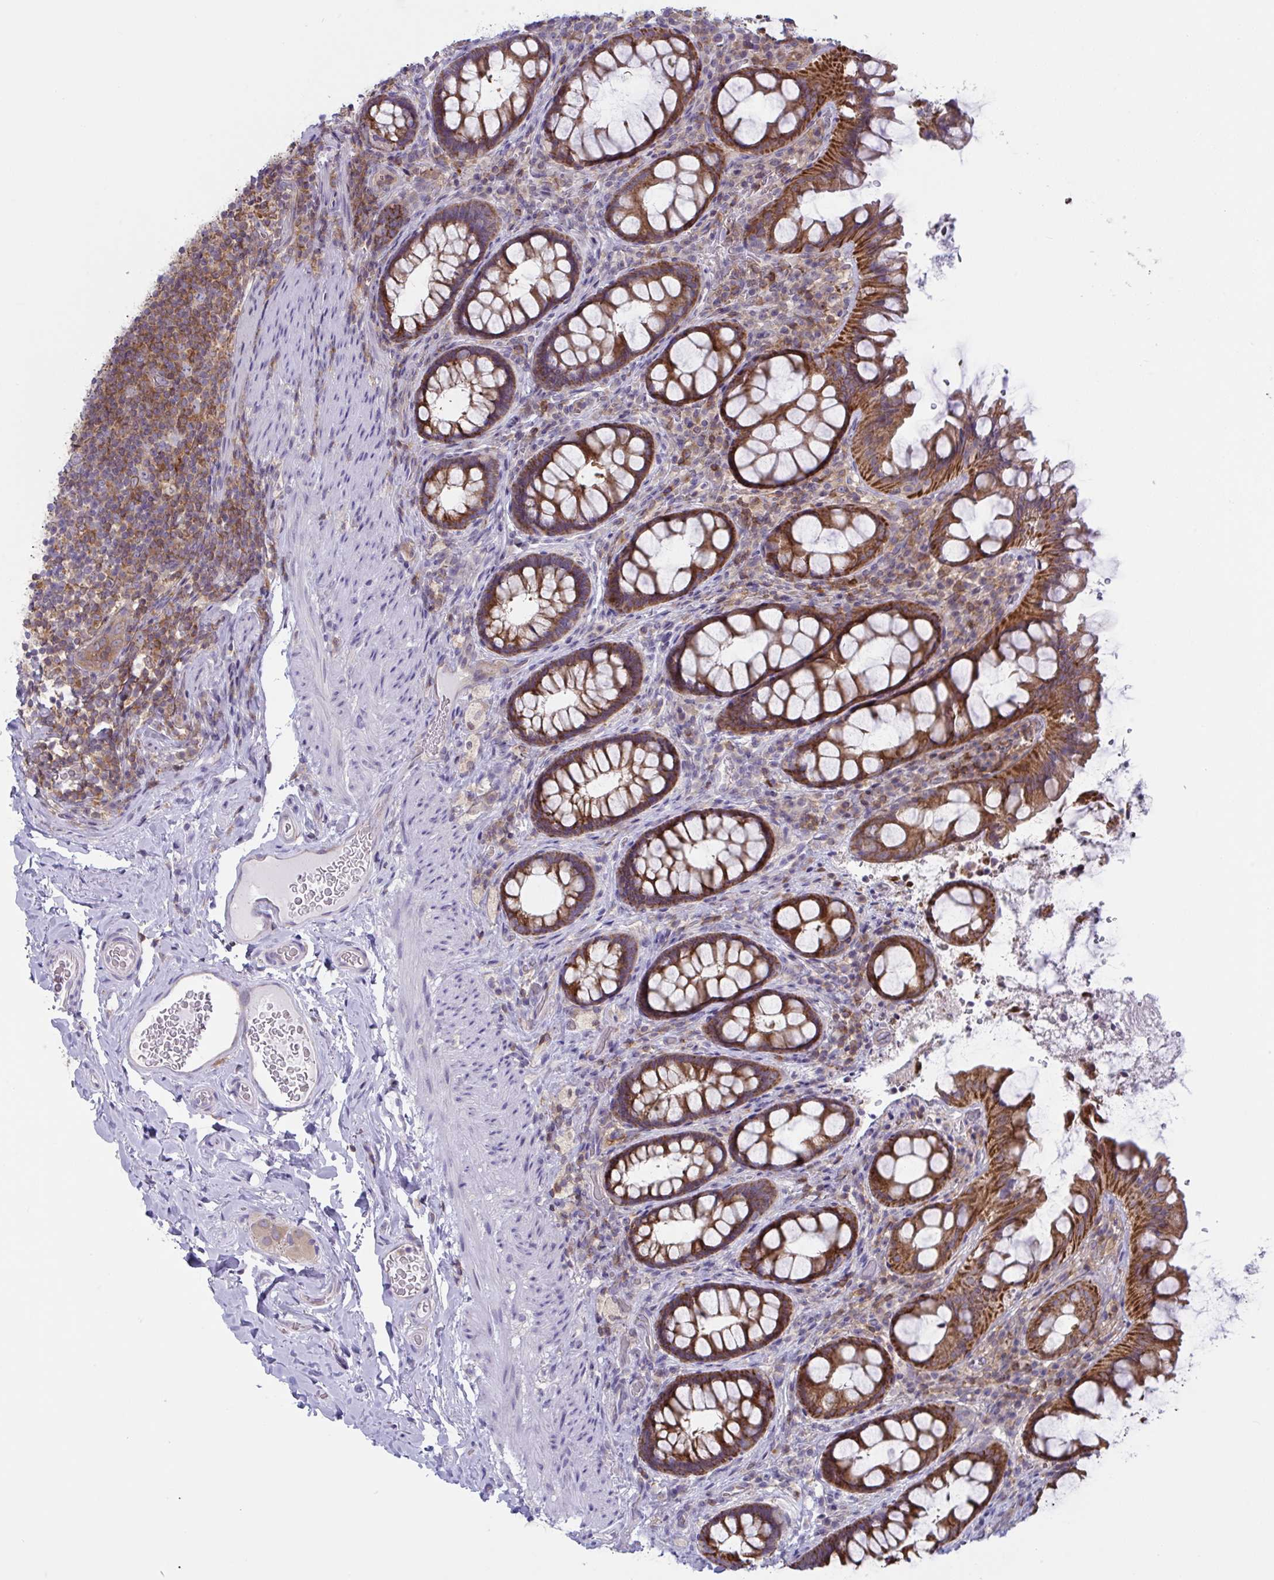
{"staining": {"intensity": "strong", "quantity": ">75%", "location": "cytoplasmic/membranous"}, "tissue": "rectum", "cell_type": "Glandular cells", "image_type": "normal", "snomed": [{"axis": "morphology", "description": "Normal tissue, NOS"}, {"axis": "topography", "description": "Rectum"}, {"axis": "topography", "description": "Peripheral nerve tissue"}], "caption": "An immunohistochemistry (IHC) photomicrograph of benign tissue is shown. Protein staining in brown labels strong cytoplasmic/membranous positivity in rectum within glandular cells. The staining was performed using DAB (3,3'-diaminobenzidine) to visualize the protein expression in brown, while the nuclei were stained in blue with hematoxylin (Magnification: 20x).", "gene": "TANK", "patient": {"sex": "female", "age": 69}}